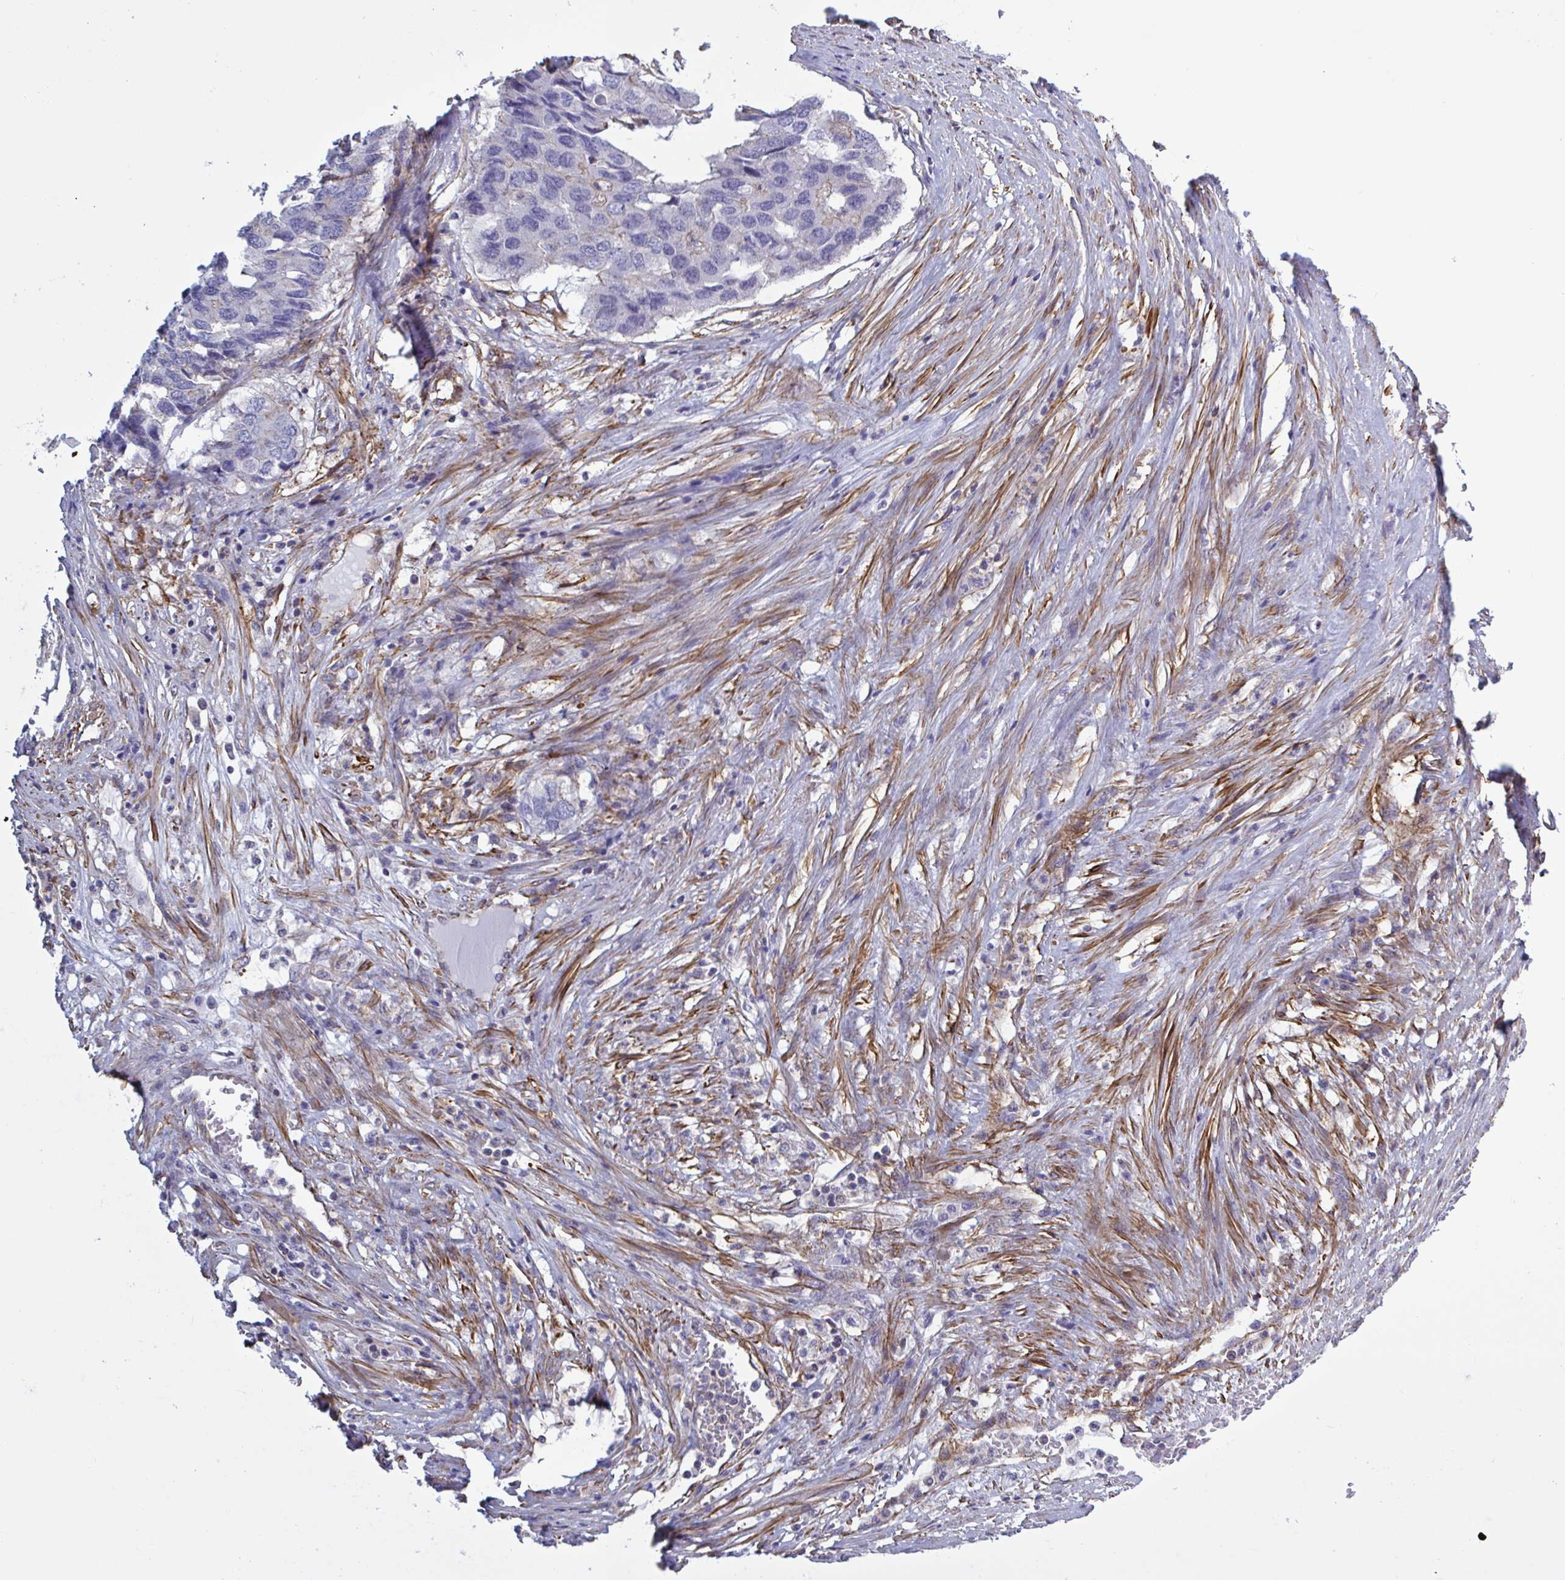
{"staining": {"intensity": "negative", "quantity": "none", "location": "none"}, "tissue": "pancreatic cancer", "cell_type": "Tumor cells", "image_type": "cancer", "snomed": [{"axis": "morphology", "description": "Adenocarcinoma, NOS"}, {"axis": "topography", "description": "Pancreas"}], "caption": "This is a micrograph of immunohistochemistry (IHC) staining of adenocarcinoma (pancreatic), which shows no staining in tumor cells. (Immunohistochemistry, brightfield microscopy, high magnification).", "gene": "SHISA7", "patient": {"sex": "male", "age": 50}}